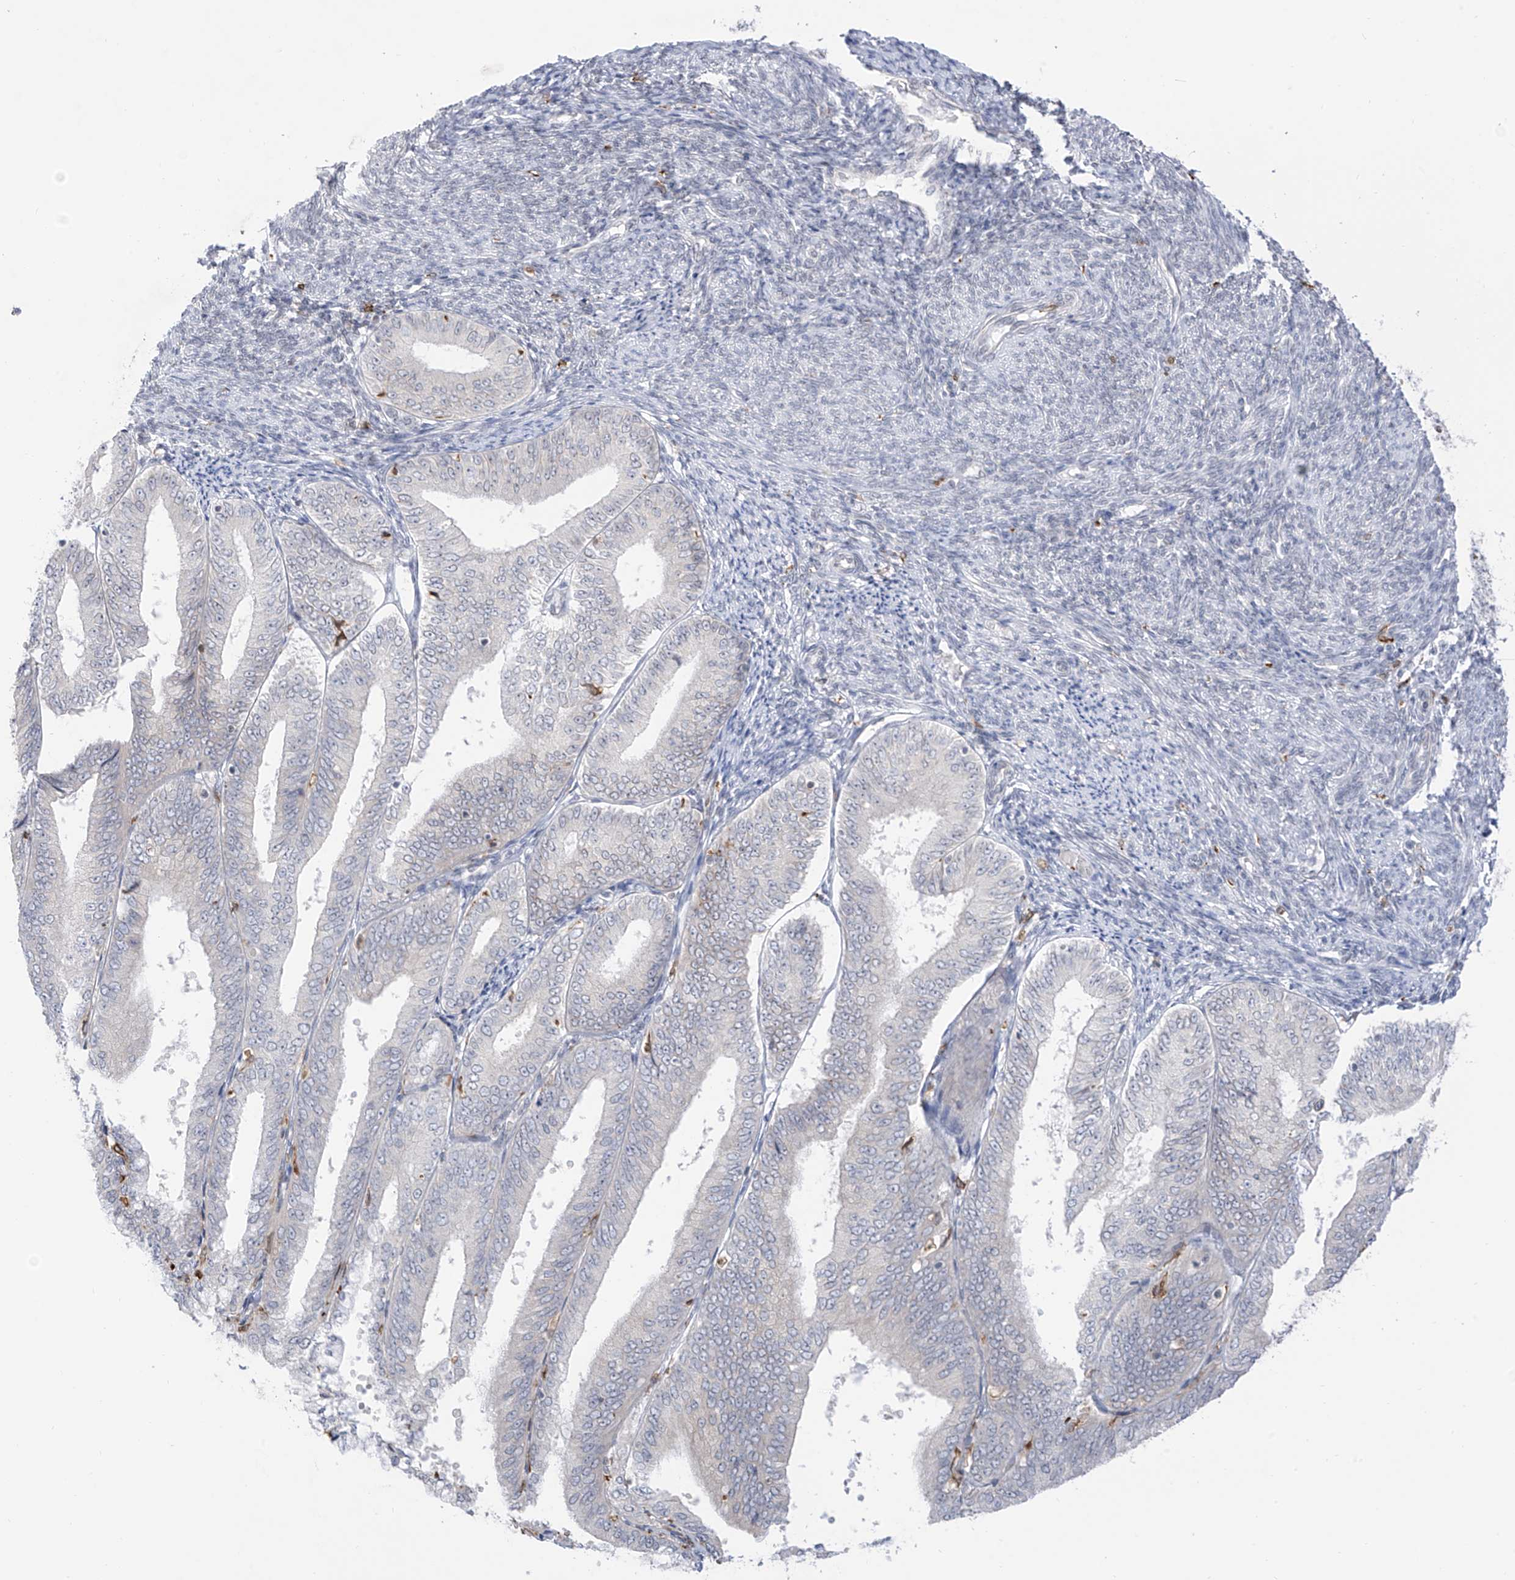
{"staining": {"intensity": "negative", "quantity": "none", "location": "none"}, "tissue": "endometrial cancer", "cell_type": "Tumor cells", "image_type": "cancer", "snomed": [{"axis": "morphology", "description": "Adenocarcinoma, NOS"}, {"axis": "topography", "description": "Endometrium"}], "caption": "Immunohistochemistry photomicrograph of neoplastic tissue: human endometrial cancer (adenocarcinoma) stained with DAB (3,3'-diaminobenzidine) exhibits no significant protein expression in tumor cells. Nuclei are stained in blue.", "gene": "TBXAS1", "patient": {"sex": "female", "age": 63}}